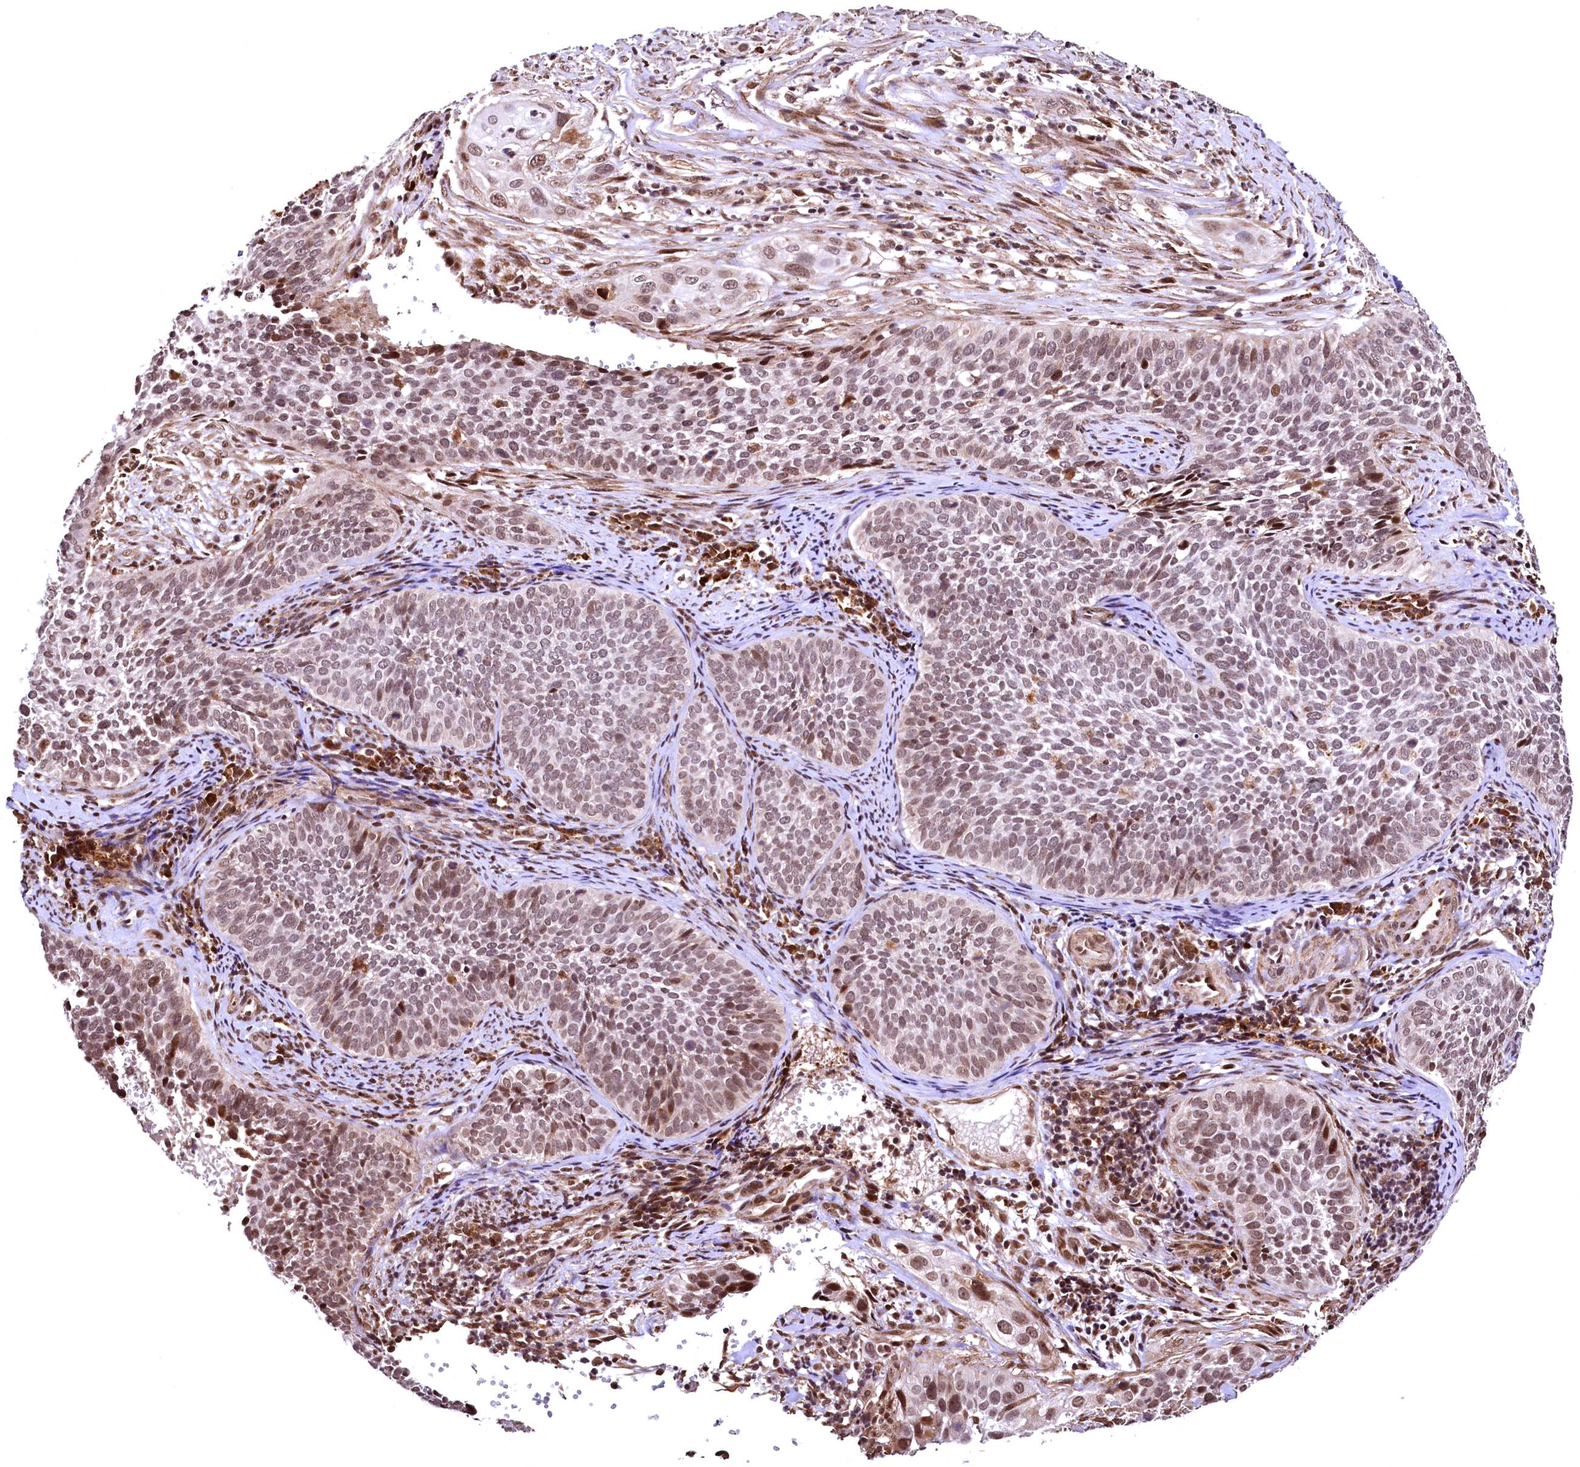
{"staining": {"intensity": "moderate", "quantity": "25%-75%", "location": "nuclear"}, "tissue": "cervical cancer", "cell_type": "Tumor cells", "image_type": "cancer", "snomed": [{"axis": "morphology", "description": "Squamous cell carcinoma, NOS"}, {"axis": "topography", "description": "Cervix"}], "caption": "This photomicrograph shows immunohistochemistry staining of human cervical squamous cell carcinoma, with medium moderate nuclear positivity in about 25%-75% of tumor cells.", "gene": "PDS5B", "patient": {"sex": "female", "age": 34}}